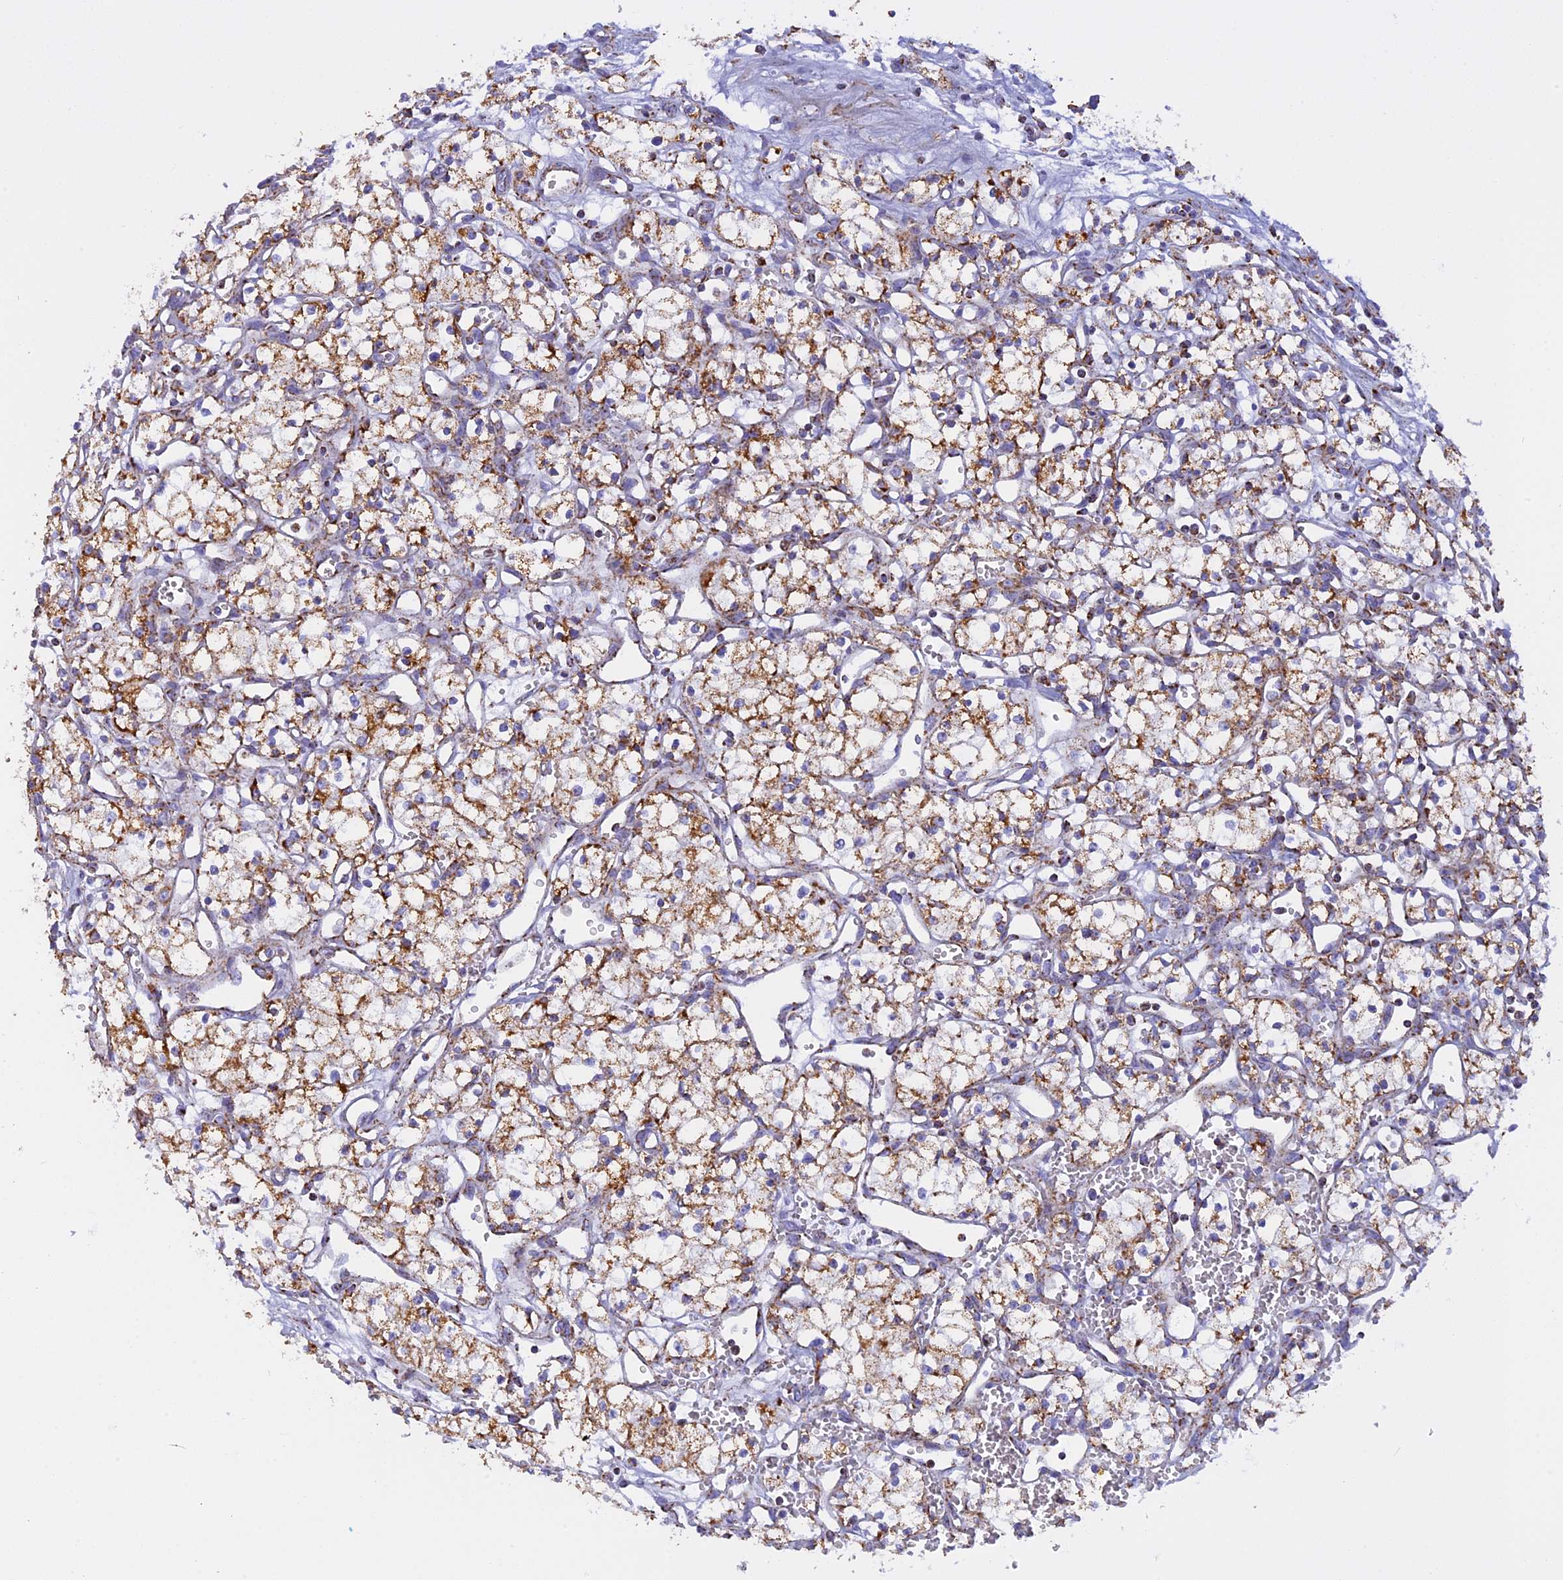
{"staining": {"intensity": "moderate", "quantity": ">75%", "location": "cytoplasmic/membranous"}, "tissue": "renal cancer", "cell_type": "Tumor cells", "image_type": "cancer", "snomed": [{"axis": "morphology", "description": "Adenocarcinoma, NOS"}, {"axis": "topography", "description": "Kidney"}], "caption": "Protein expression analysis of renal cancer (adenocarcinoma) demonstrates moderate cytoplasmic/membranous staining in approximately >75% of tumor cells. (DAB (3,3'-diaminobenzidine) = brown stain, brightfield microscopy at high magnification).", "gene": "KCNG1", "patient": {"sex": "male", "age": 59}}